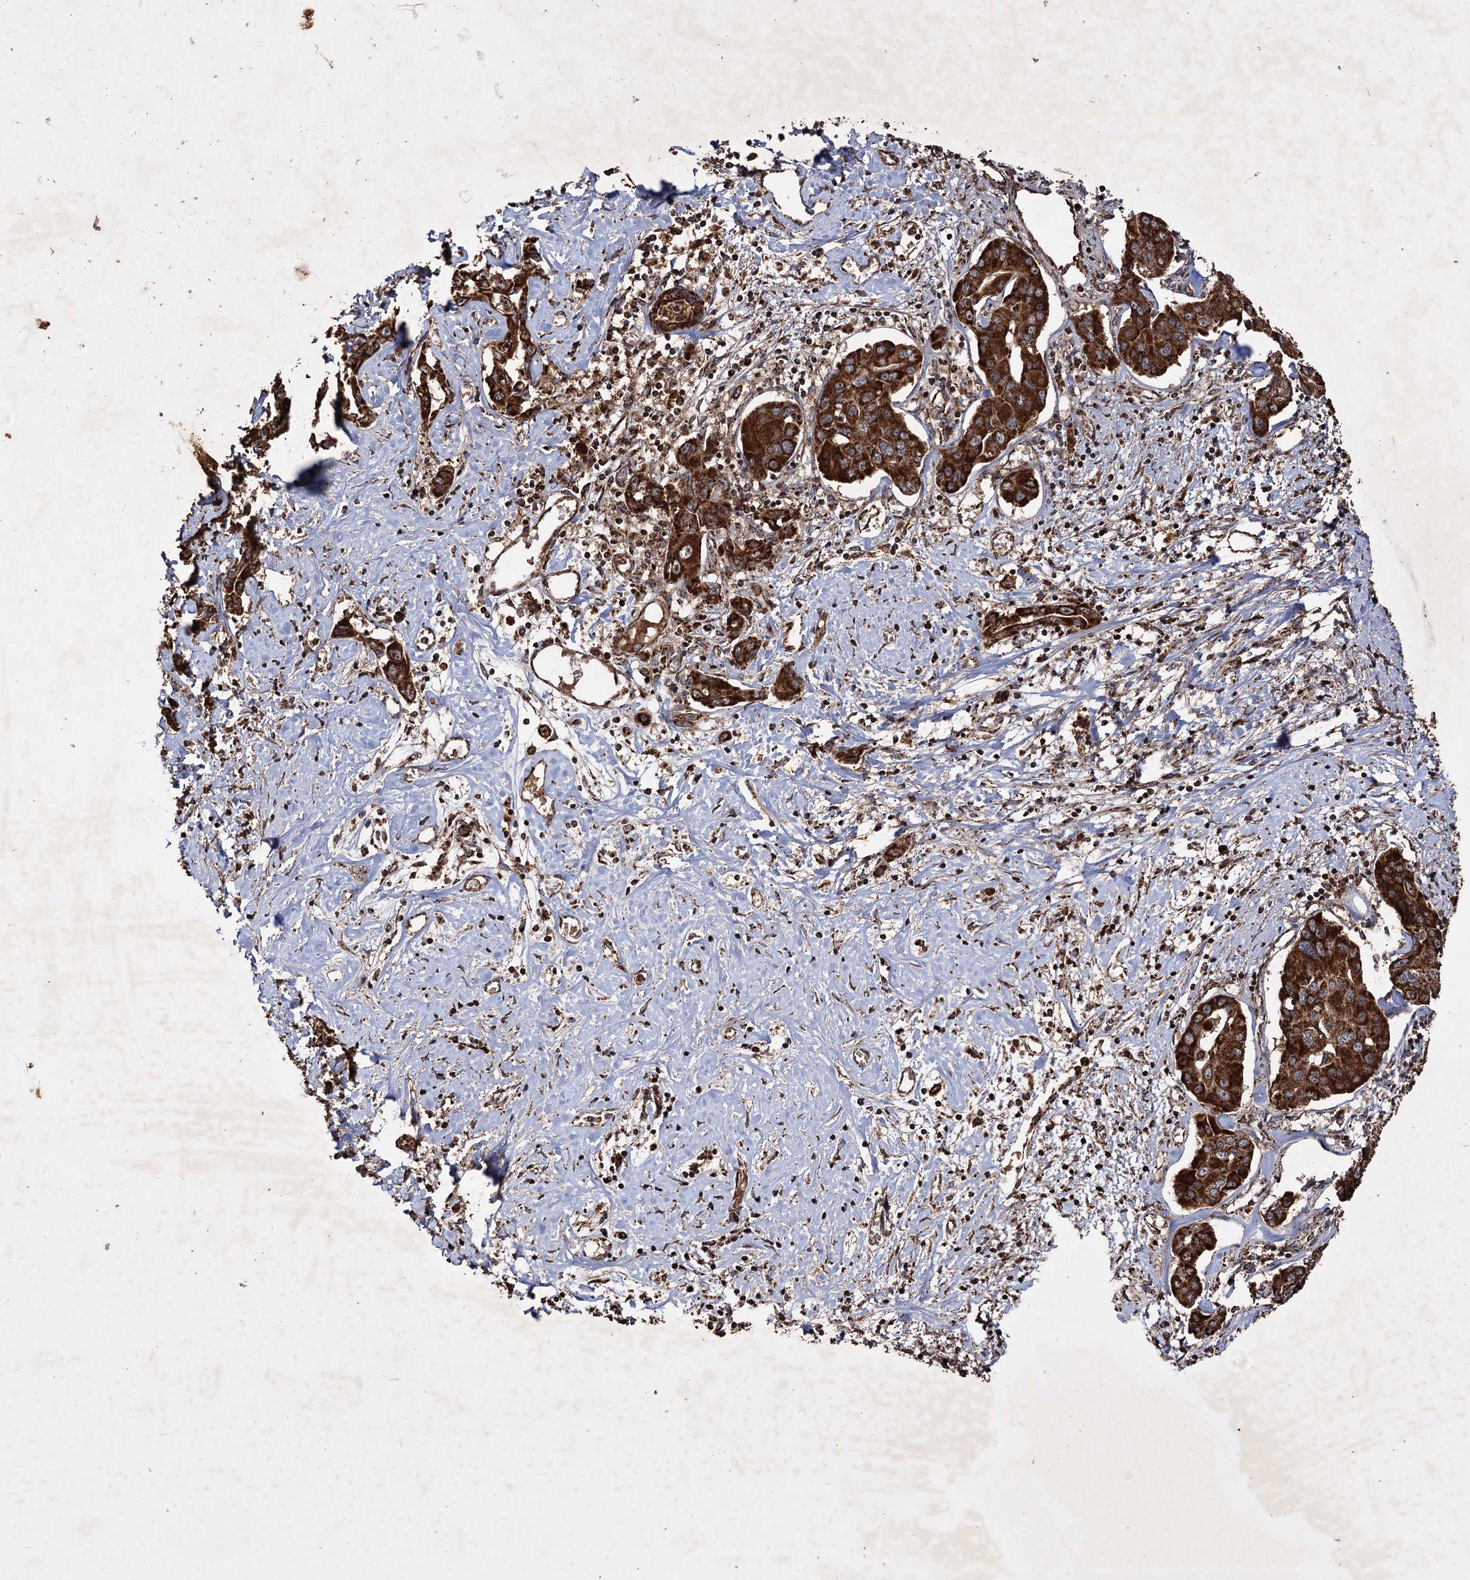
{"staining": {"intensity": "strong", "quantity": ">75%", "location": "cytoplasmic/membranous"}, "tissue": "liver cancer", "cell_type": "Tumor cells", "image_type": "cancer", "snomed": [{"axis": "morphology", "description": "Cholangiocarcinoma"}, {"axis": "topography", "description": "Liver"}], "caption": "A histopathology image showing strong cytoplasmic/membranous positivity in approximately >75% of tumor cells in liver cholangiocarcinoma, as visualized by brown immunohistochemical staining.", "gene": "IPO4", "patient": {"sex": "male", "age": 59}}